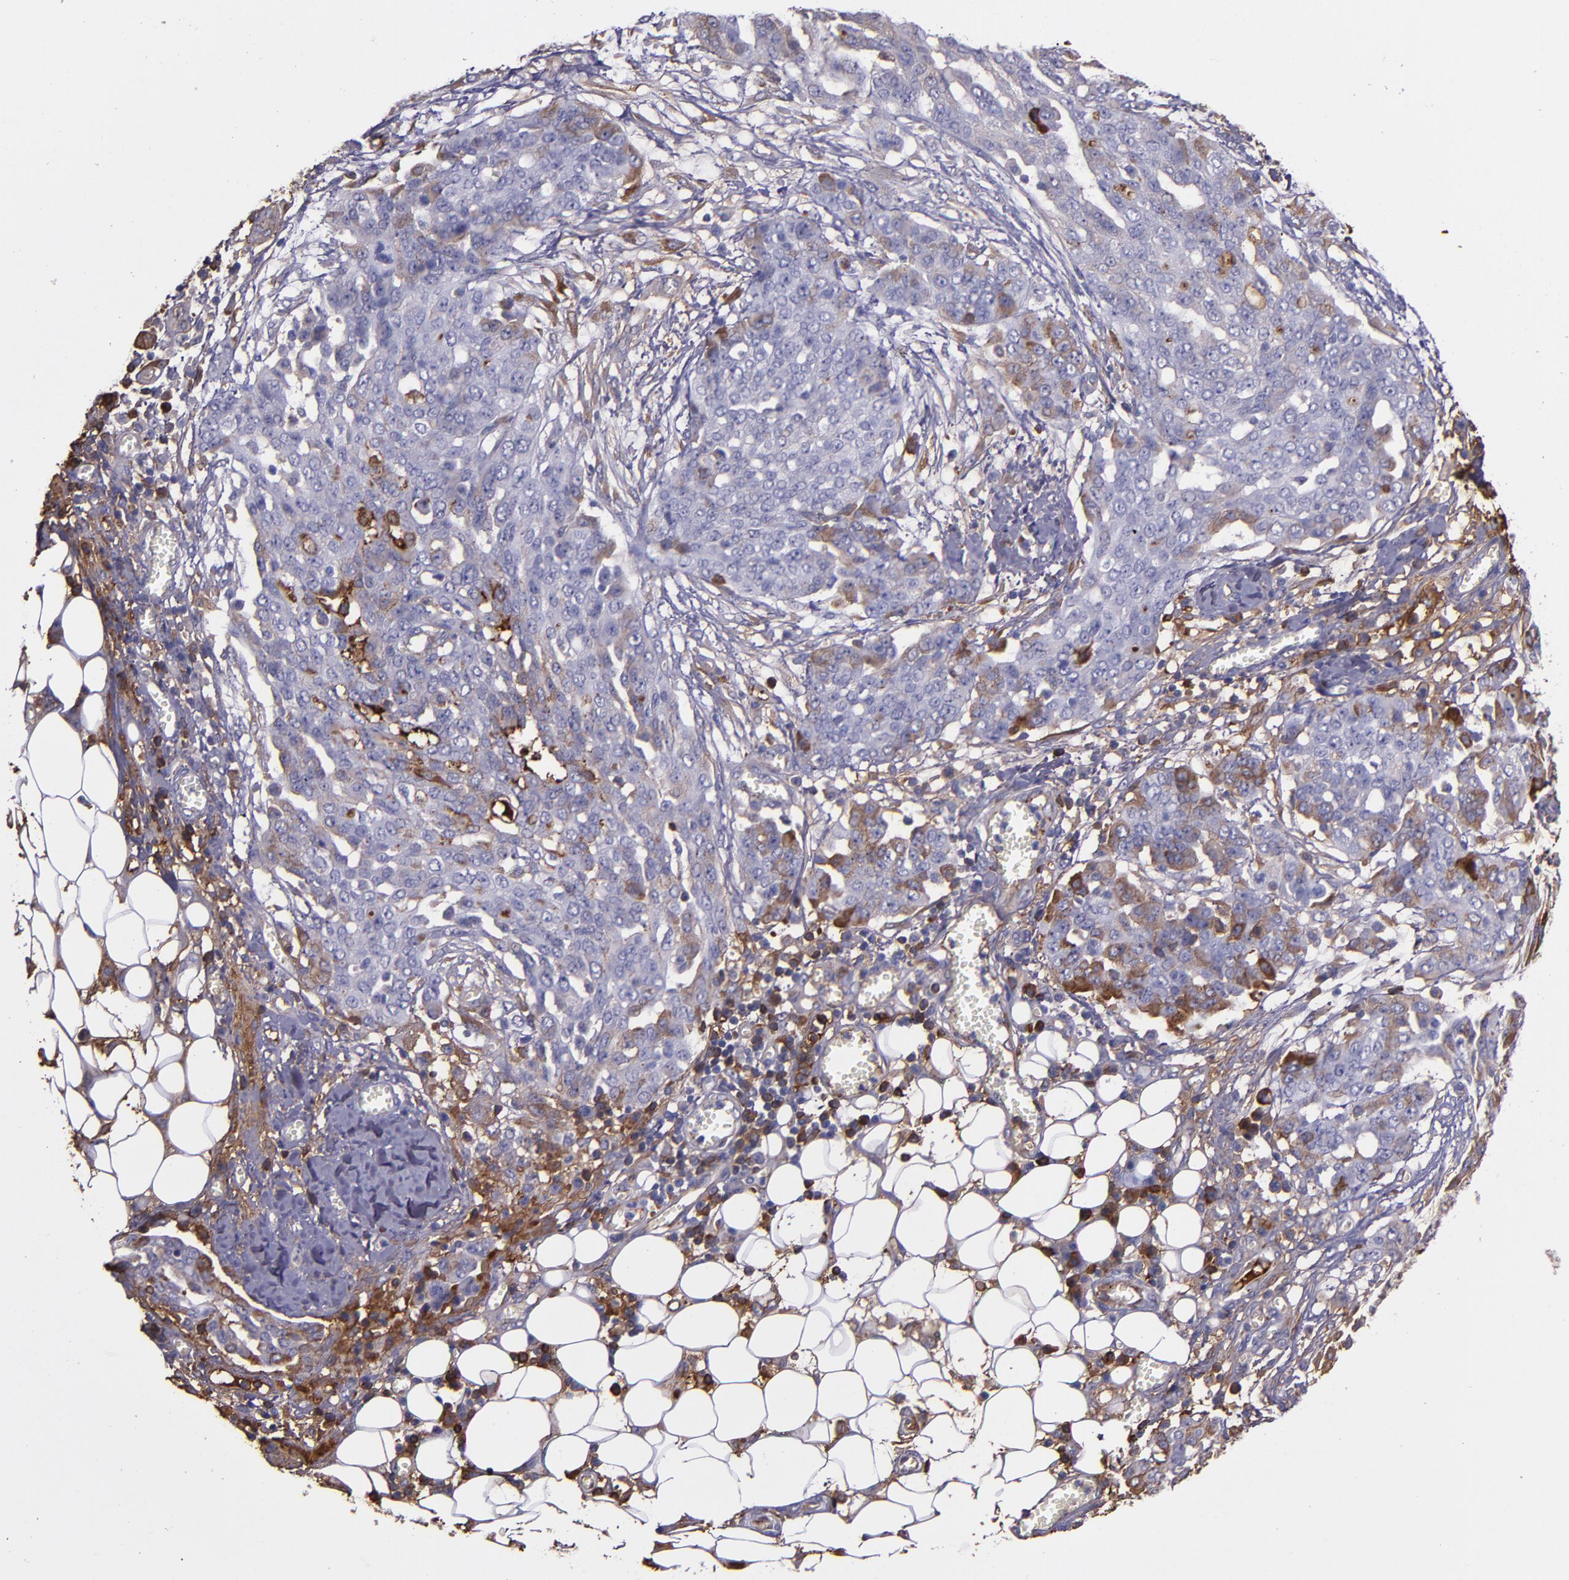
{"staining": {"intensity": "moderate", "quantity": "<25%", "location": "cytoplasmic/membranous"}, "tissue": "ovarian cancer", "cell_type": "Tumor cells", "image_type": "cancer", "snomed": [{"axis": "morphology", "description": "Cystadenocarcinoma, serous, NOS"}, {"axis": "topography", "description": "Soft tissue"}, {"axis": "topography", "description": "Ovary"}], "caption": "Protein expression analysis of serous cystadenocarcinoma (ovarian) demonstrates moderate cytoplasmic/membranous staining in approximately <25% of tumor cells.", "gene": "A2M", "patient": {"sex": "female", "age": 57}}